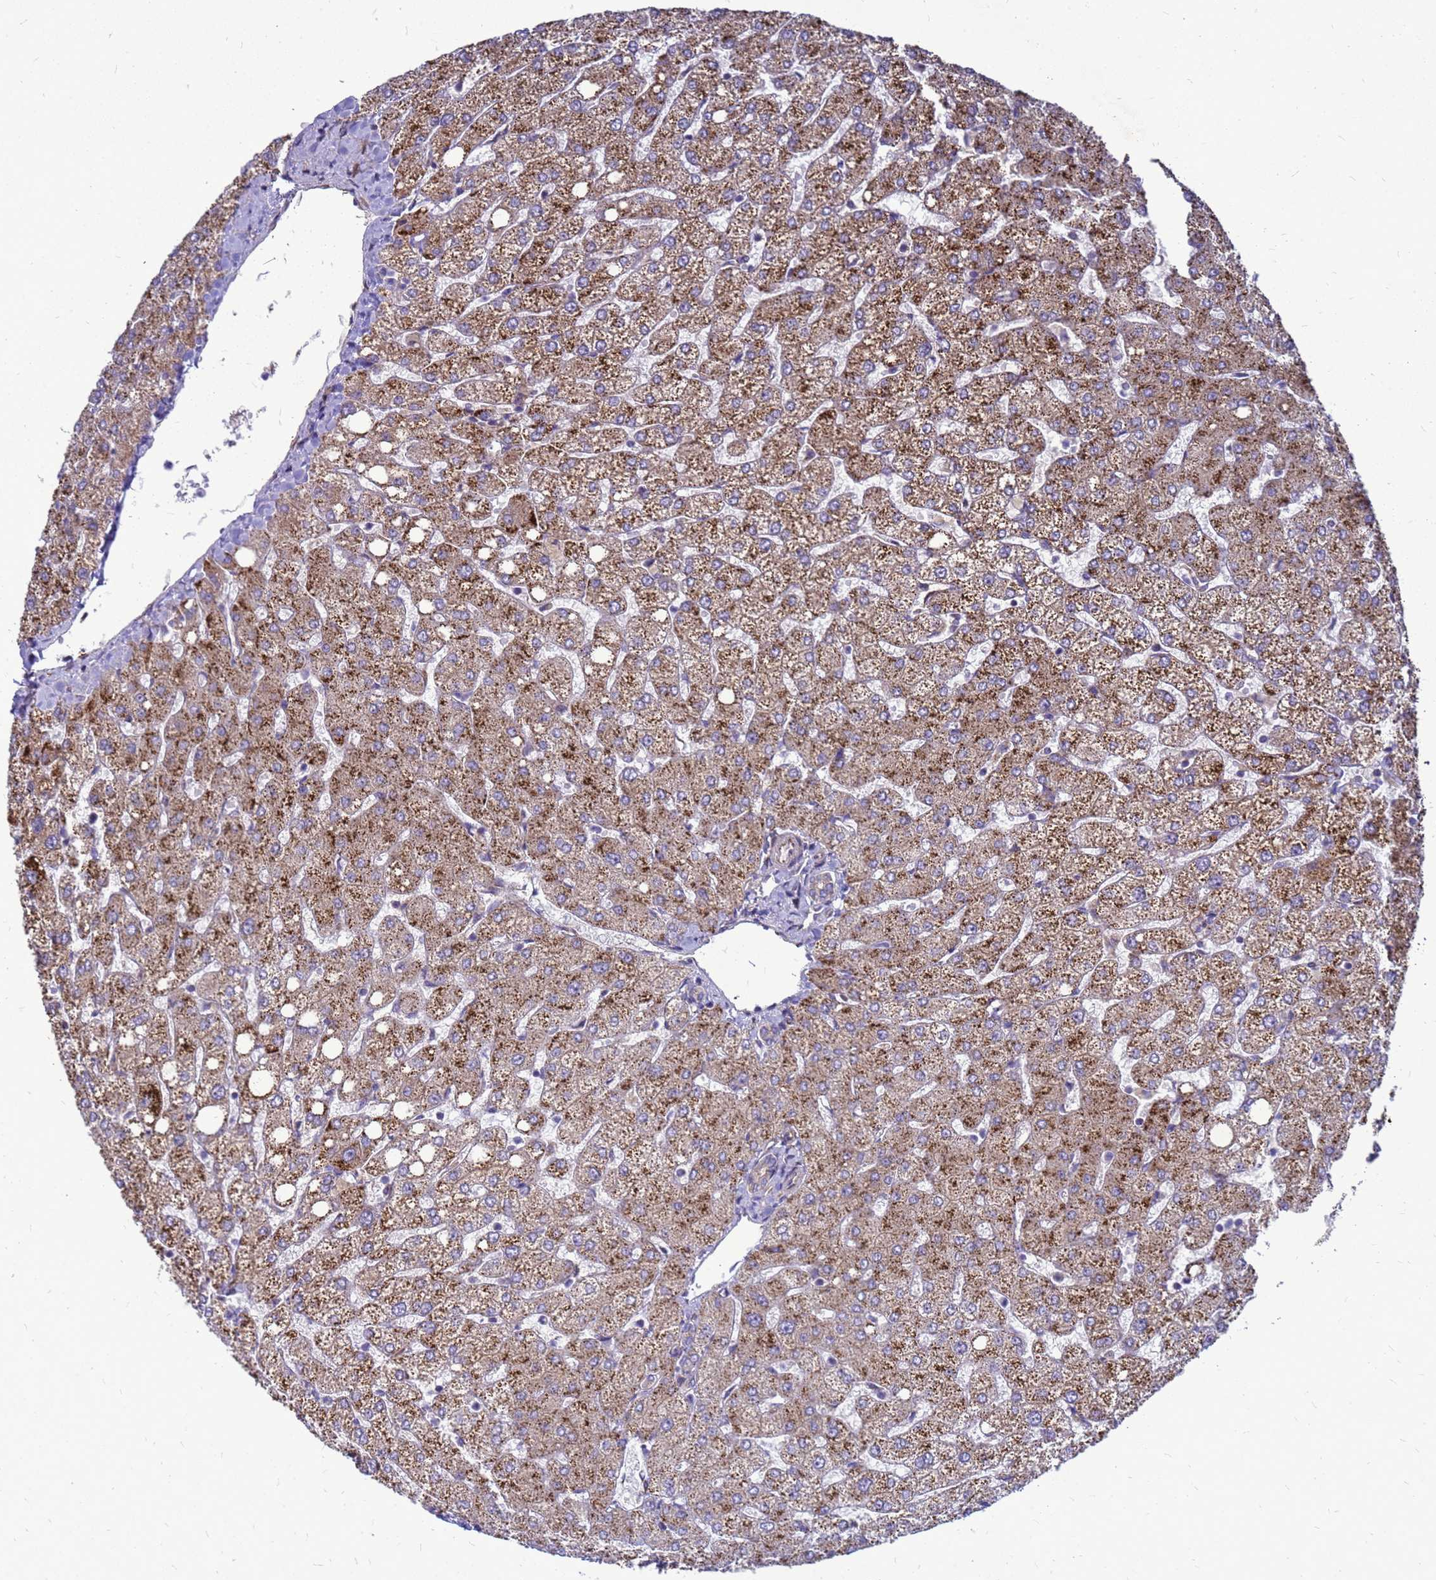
{"staining": {"intensity": "weak", "quantity": "<25%", "location": "cytoplasmic/membranous"}, "tissue": "liver", "cell_type": "Cholangiocytes", "image_type": "normal", "snomed": [{"axis": "morphology", "description": "Normal tissue, NOS"}, {"axis": "topography", "description": "Liver"}], "caption": "IHC image of benign liver: human liver stained with DAB (3,3'-diaminobenzidine) displays no significant protein staining in cholangiocytes.", "gene": "FSTL4", "patient": {"sex": "female", "age": 54}}